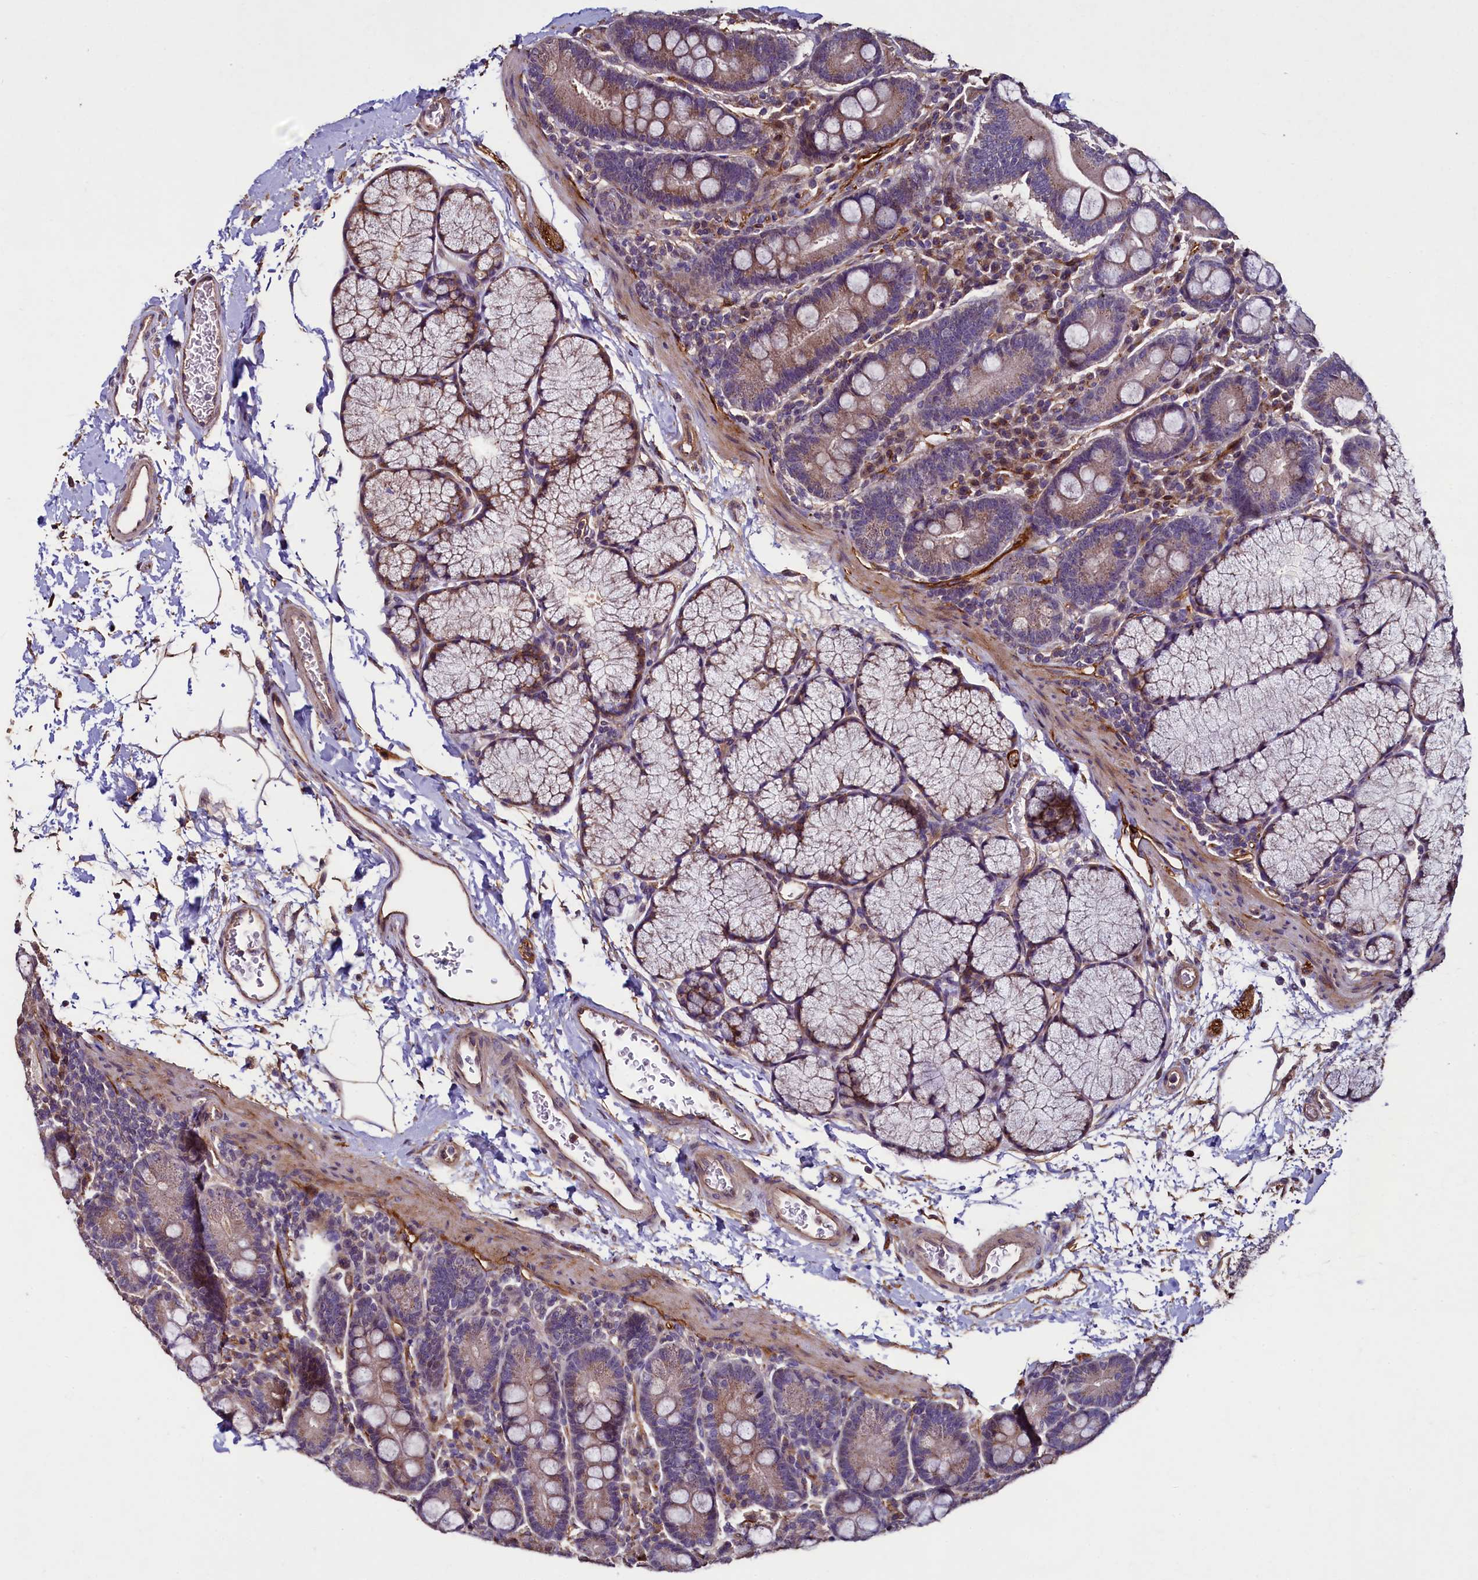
{"staining": {"intensity": "moderate", "quantity": ">75%", "location": "cytoplasmic/membranous"}, "tissue": "duodenum", "cell_type": "Glandular cells", "image_type": "normal", "snomed": [{"axis": "morphology", "description": "Normal tissue, NOS"}, {"axis": "topography", "description": "Duodenum"}], "caption": "This micrograph displays unremarkable duodenum stained with IHC to label a protein in brown. The cytoplasmic/membranous of glandular cells show moderate positivity for the protein. Nuclei are counter-stained blue.", "gene": "PALM", "patient": {"sex": "male", "age": 35}}